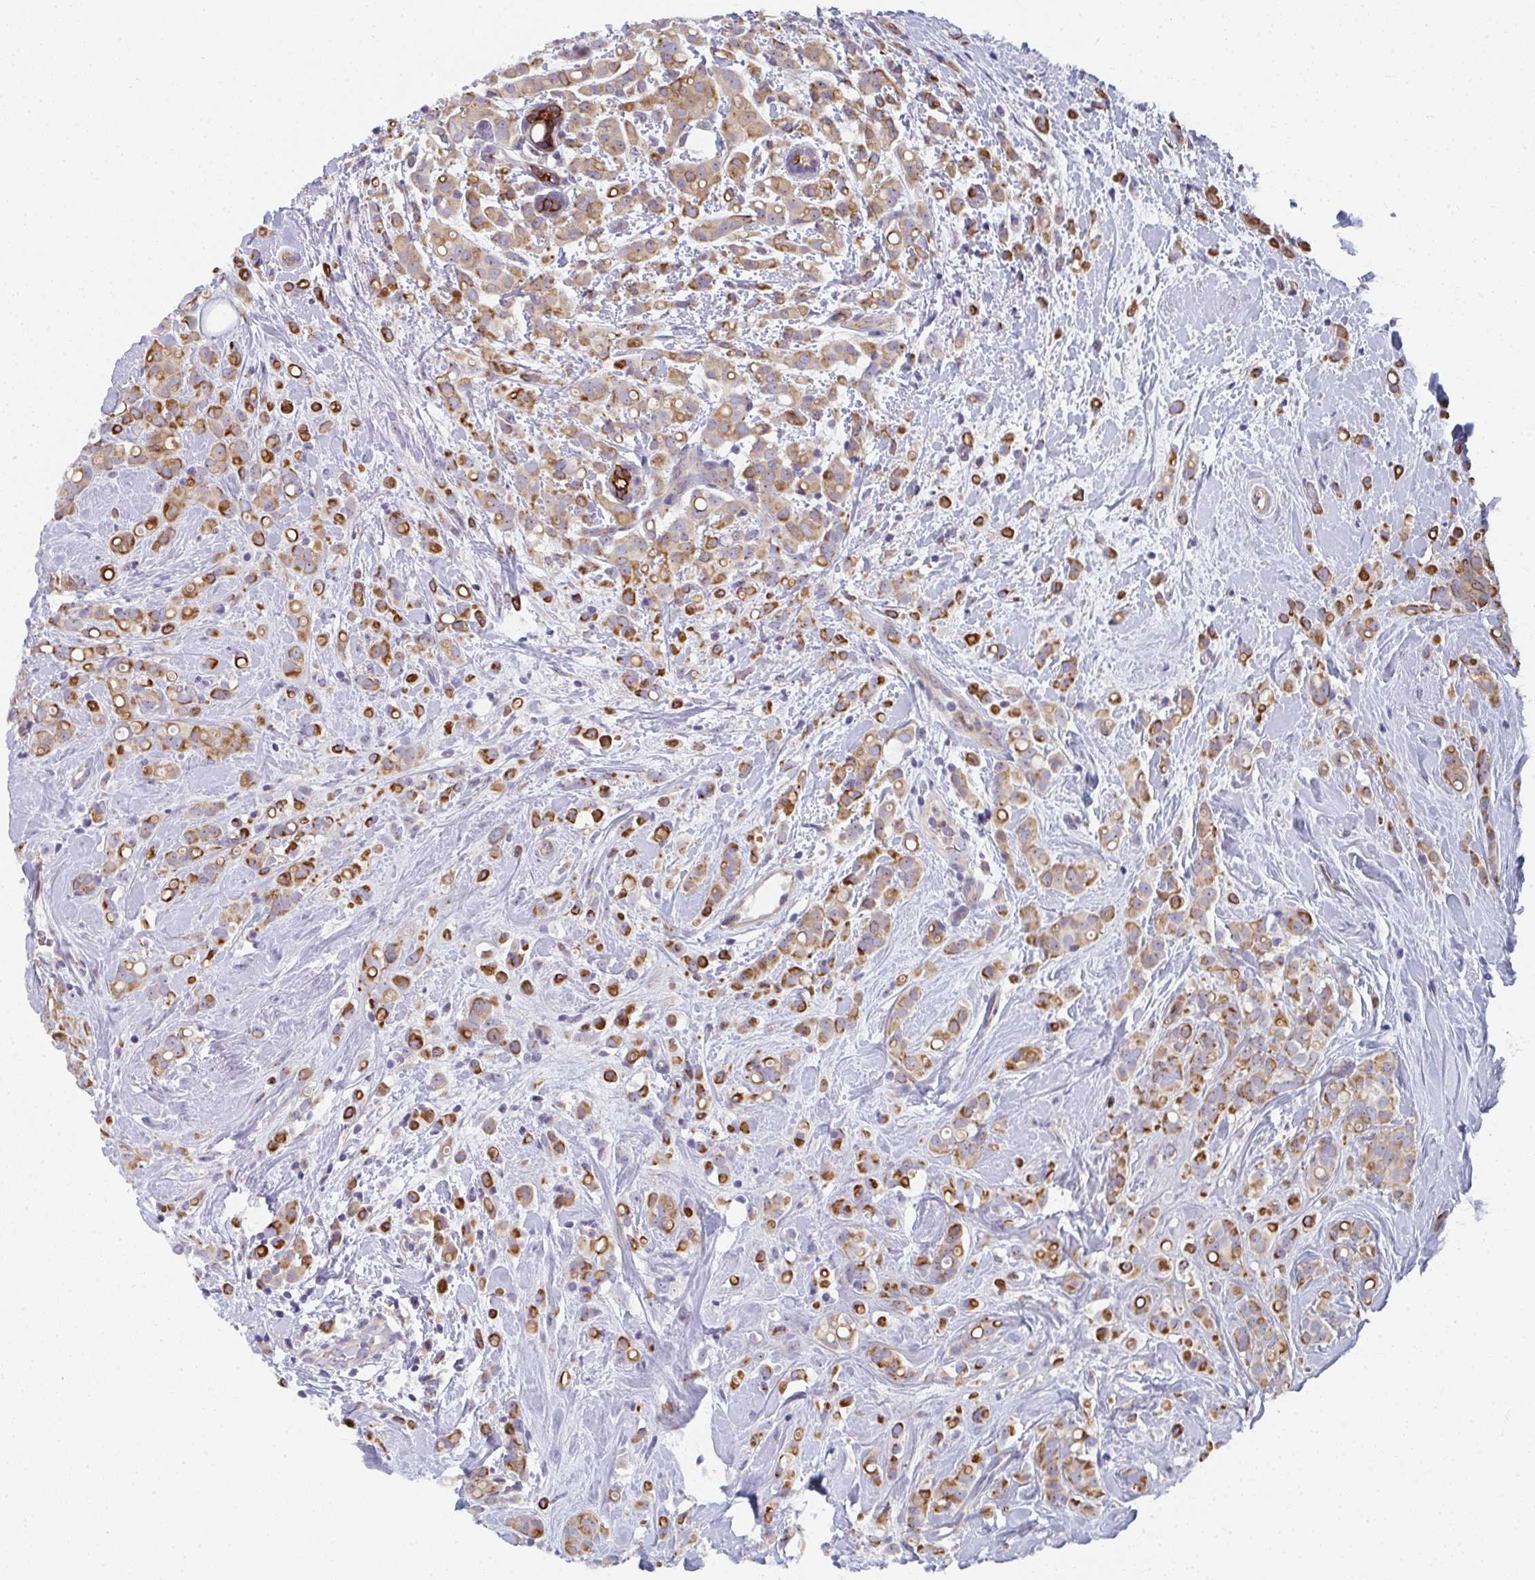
{"staining": {"intensity": "moderate", "quantity": ">75%", "location": "cytoplasmic/membranous"}, "tissue": "breast cancer", "cell_type": "Tumor cells", "image_type": "cancer", "snomed": [{"axis": "morphology", "description": "Lobular carcinoma"}, {"axis": "topography", "description": "Breast"}], "caption": "IHC (DAB) staining of lobular carcinoma (breast) exhibits moderate cytoplasmic/membranous protein staining in about >75% of tumor cells.", "gene": "KLHL33", "patient": {"sex": "female", "age": 68}}